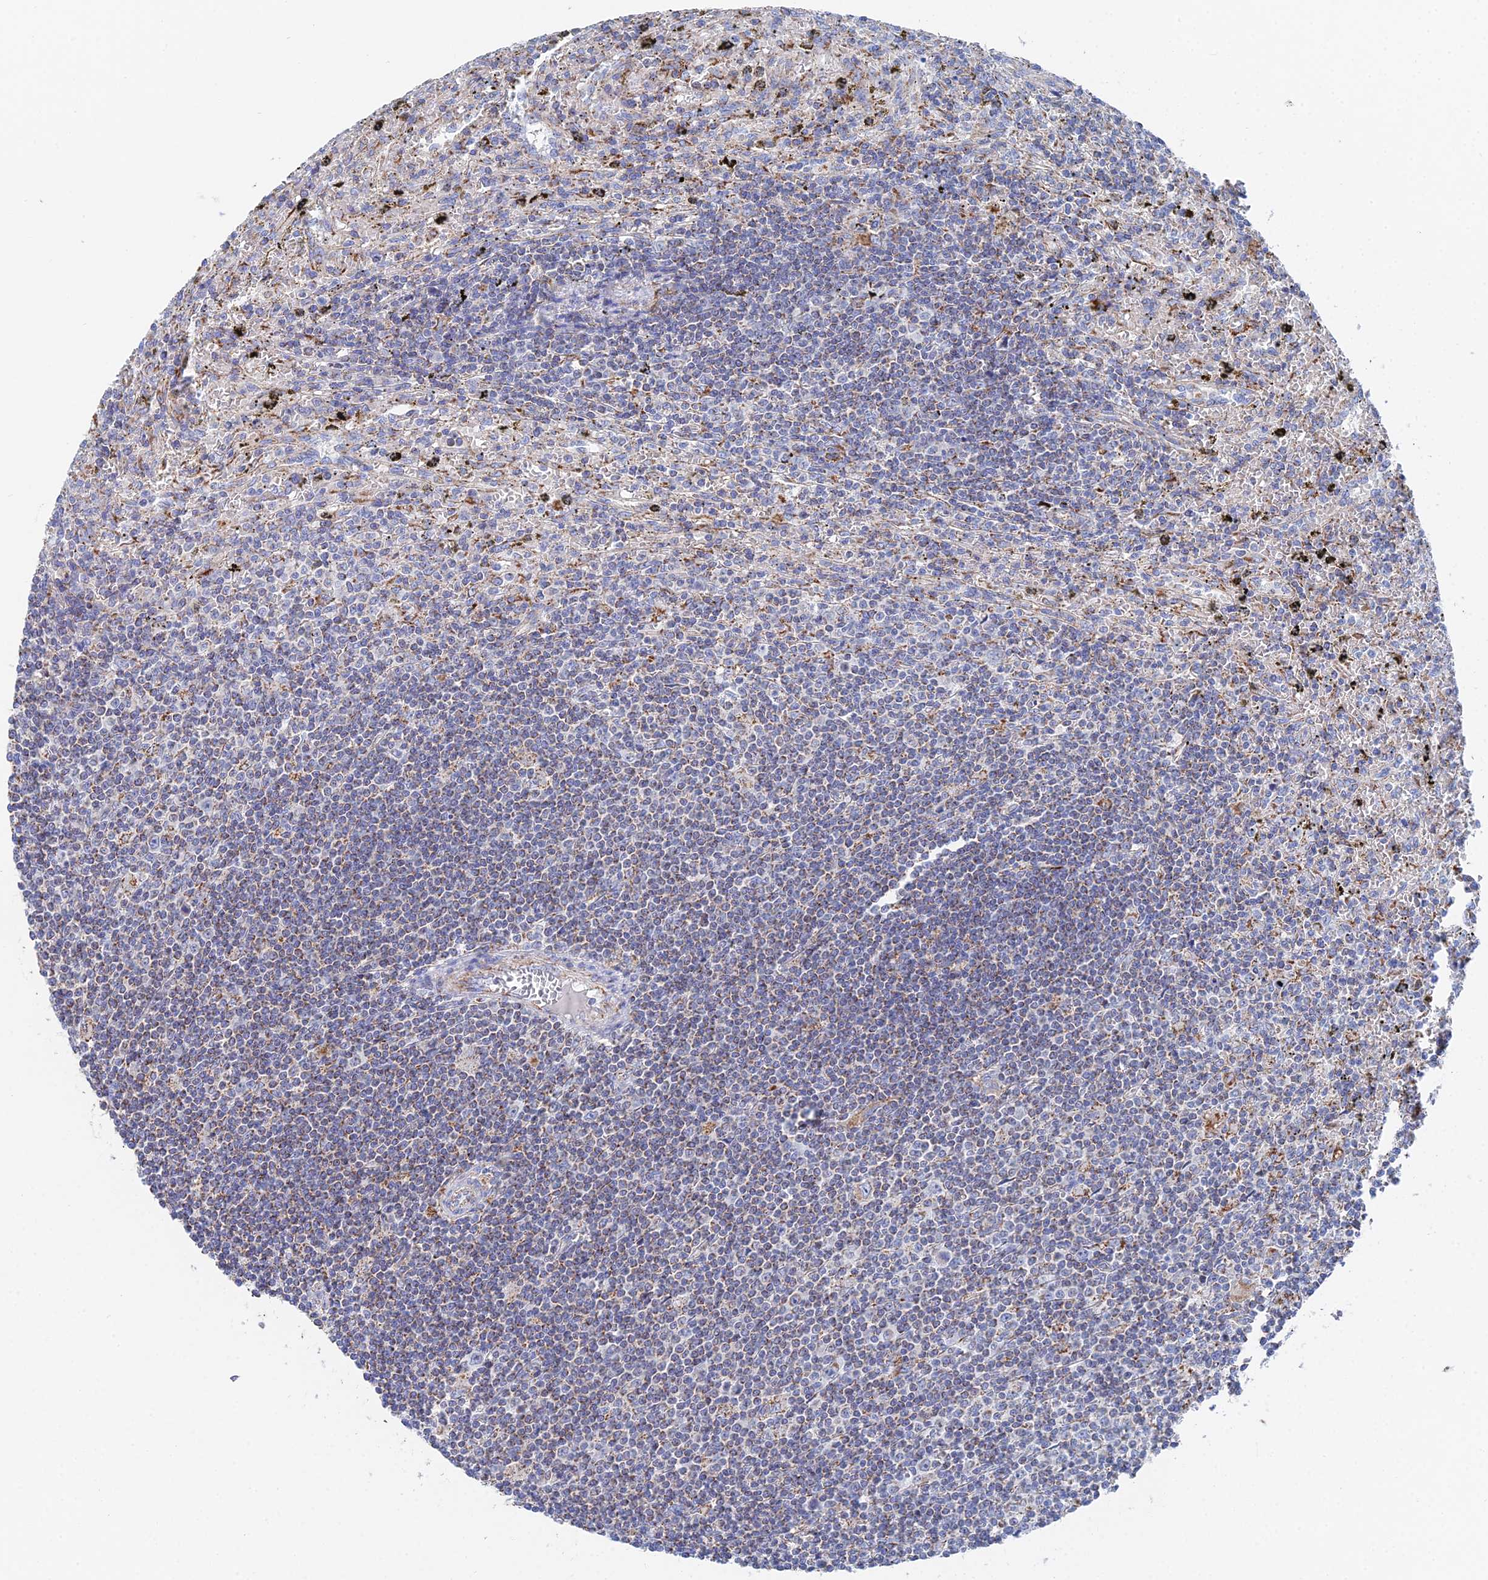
{"staining": {"intensity": "weak", "quantity": "25%-75%", "location": "cytoplasmic/membranous"}, "tissue": "lymphoma", "cell_type": "Tumor cells", "image_type": "cancer", "snomed": [{"axis": "morphology", "description": "Malignant lymphoma, non-Hodgkin's type, Low grade"}, {"axis": "topography", "description": "Spleen"}], "caption": "Protein expression analysis of human lymphoma reveals weak cytoplasmic/membranous staining in approximately 25%-75% of tumor cells. (DAB = brown stain, brightfield microscopy at high magnification).", "gene": "IFT80", "patient": {"sex": "male", "age": 76}}